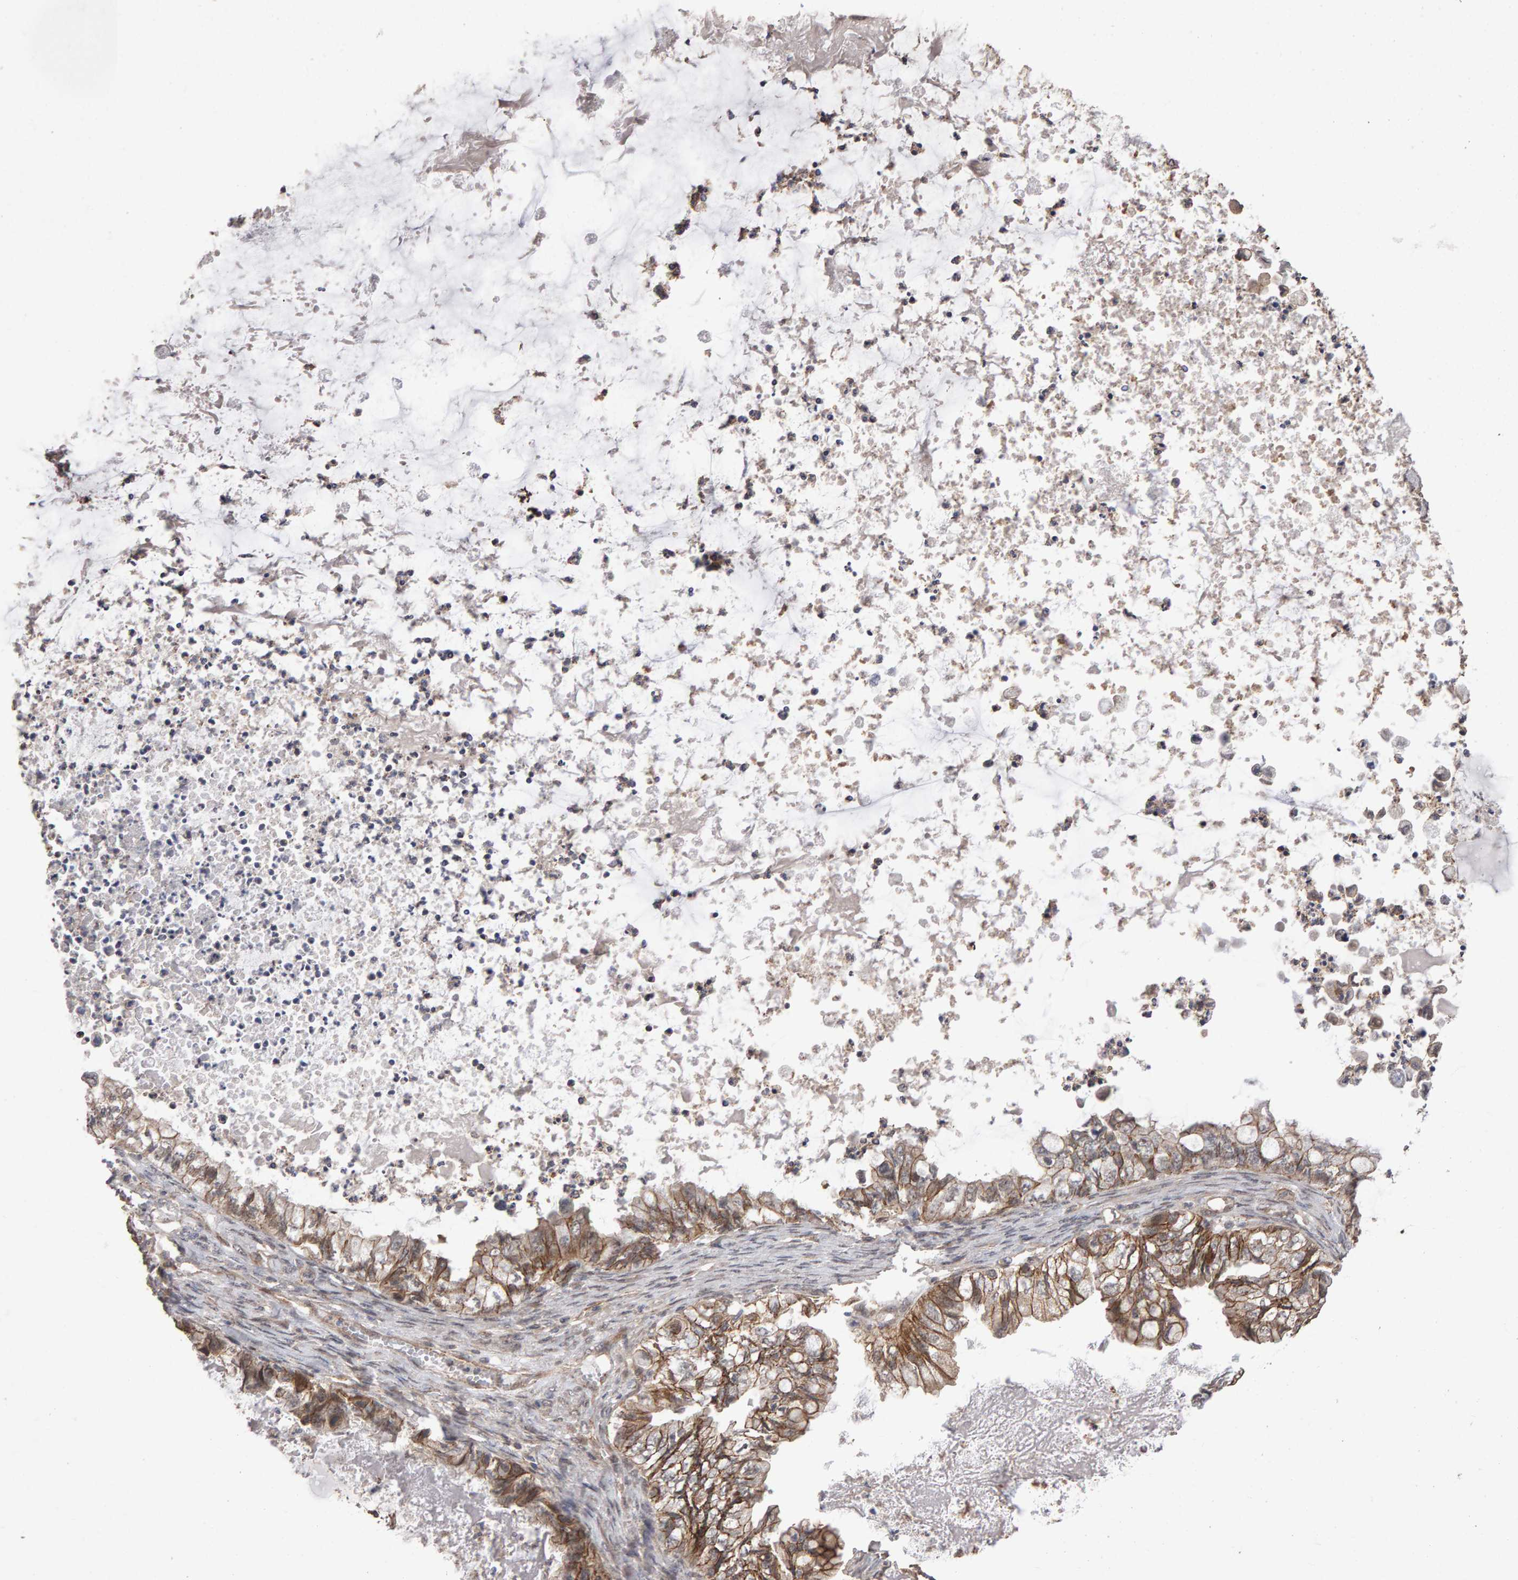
{"staining": {"intensity": "moderate", "quantity": ">75%", "location": "cytoplasmic/membranous"}, "tissue": "ovarian cancer", "cell_type": "Tumor cells", "image_type": "cancer", "snomed": [{"axis": "morphology", "description": "Cystadenocarcinoma, mucinous, NOS"}, {"axis": "topography", "description": "Ovary"}], "caption": "Protein expression by immunohistochemistry (IHC) displays moderate cytoplasmic/membranous positivity in approximately >75% of tumor cells in ovarian cancer.", "gene": "SCRIB", "patient": {"sex": "female", "age": 80}}